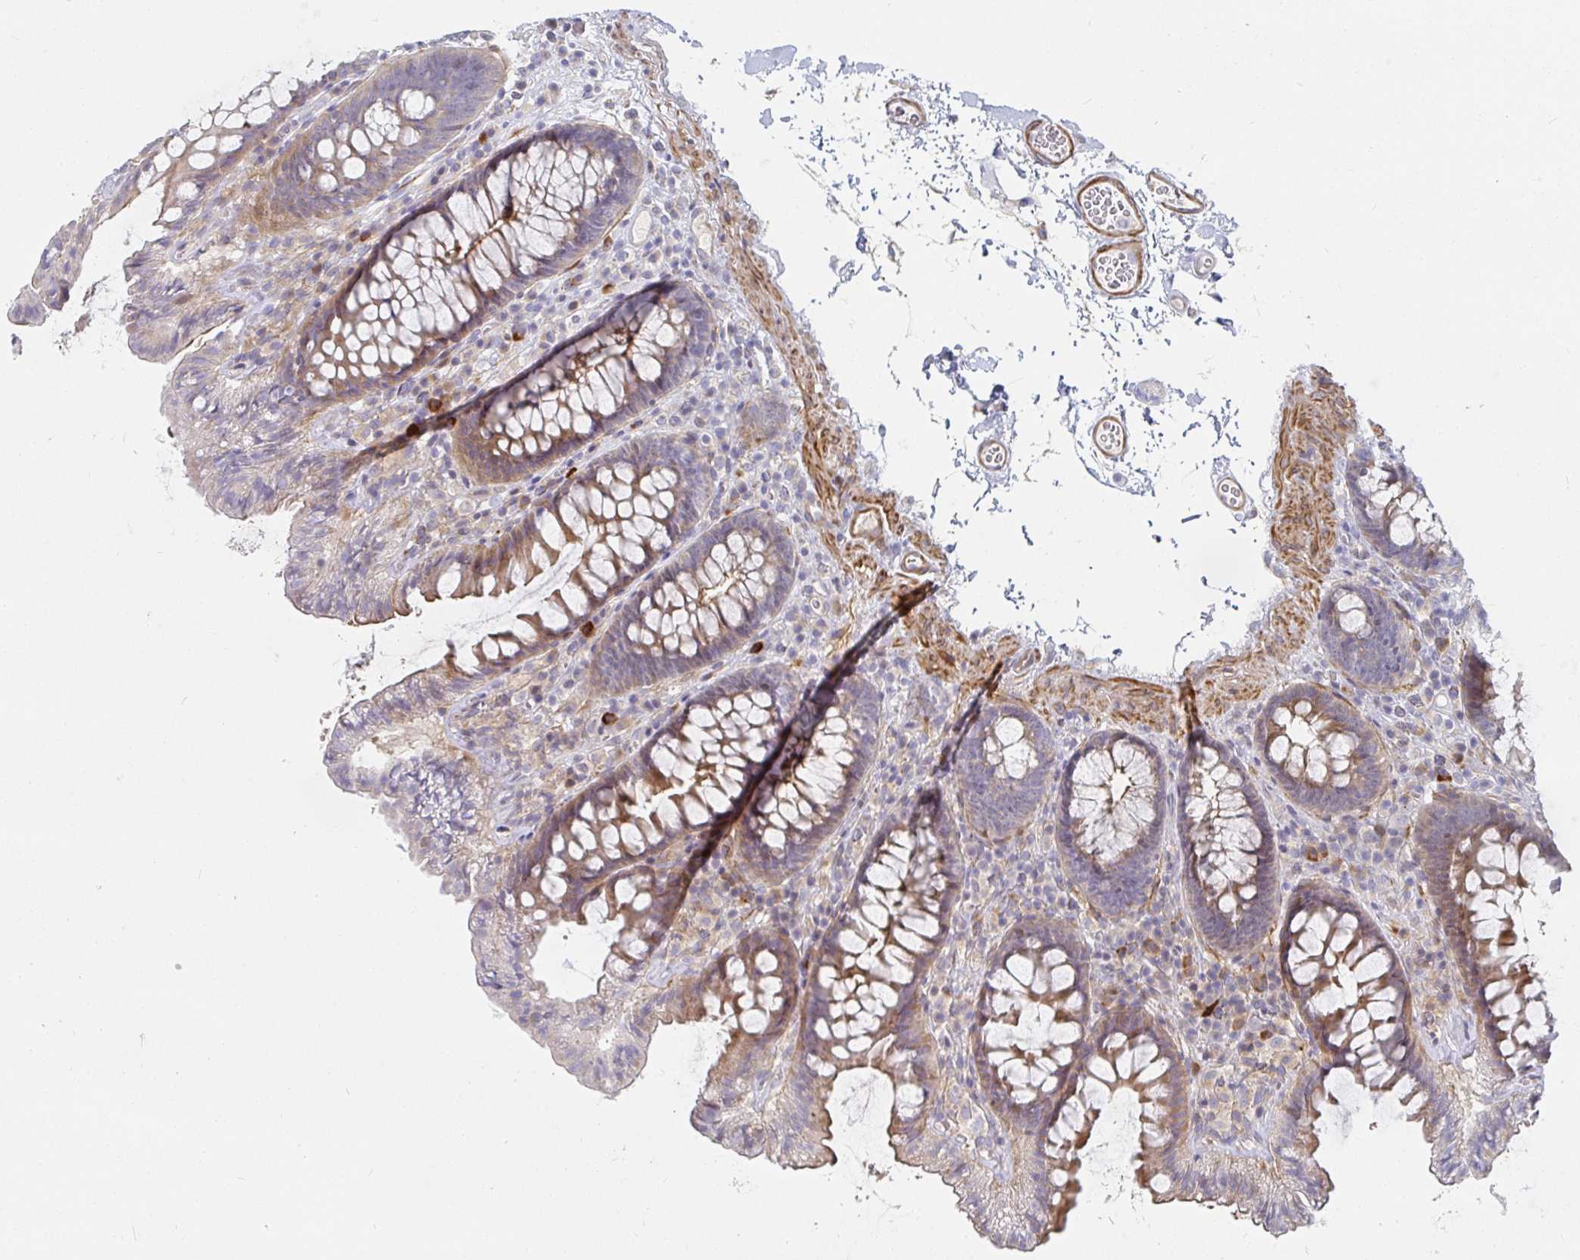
{"staining": {"intensity": "moderate", "quantity": ">75%", "location": "cytoplasmic/membranous"}, "tissue": "colon", "cell_type": "Endothelial cells", "image_type": "normal", "snomed": [{"axis": "morphology", "description": "Normal tissue, NOS"}, {"axis": "topography", "description": "Colon"}, {"axis": "topography", "description": "Peripheral nerve tissue"}], "caption": "A photomicrograph of human colon stained for a protein reveals moderate cytoplasmic/membranous brown staining in endothelial cells. (DAB (3,3'-diaminobenzidine) IHC with brightfield microscopy, high magnification).", "gene": "SSH2", "patient": {"sex": "male", "age": 84}}